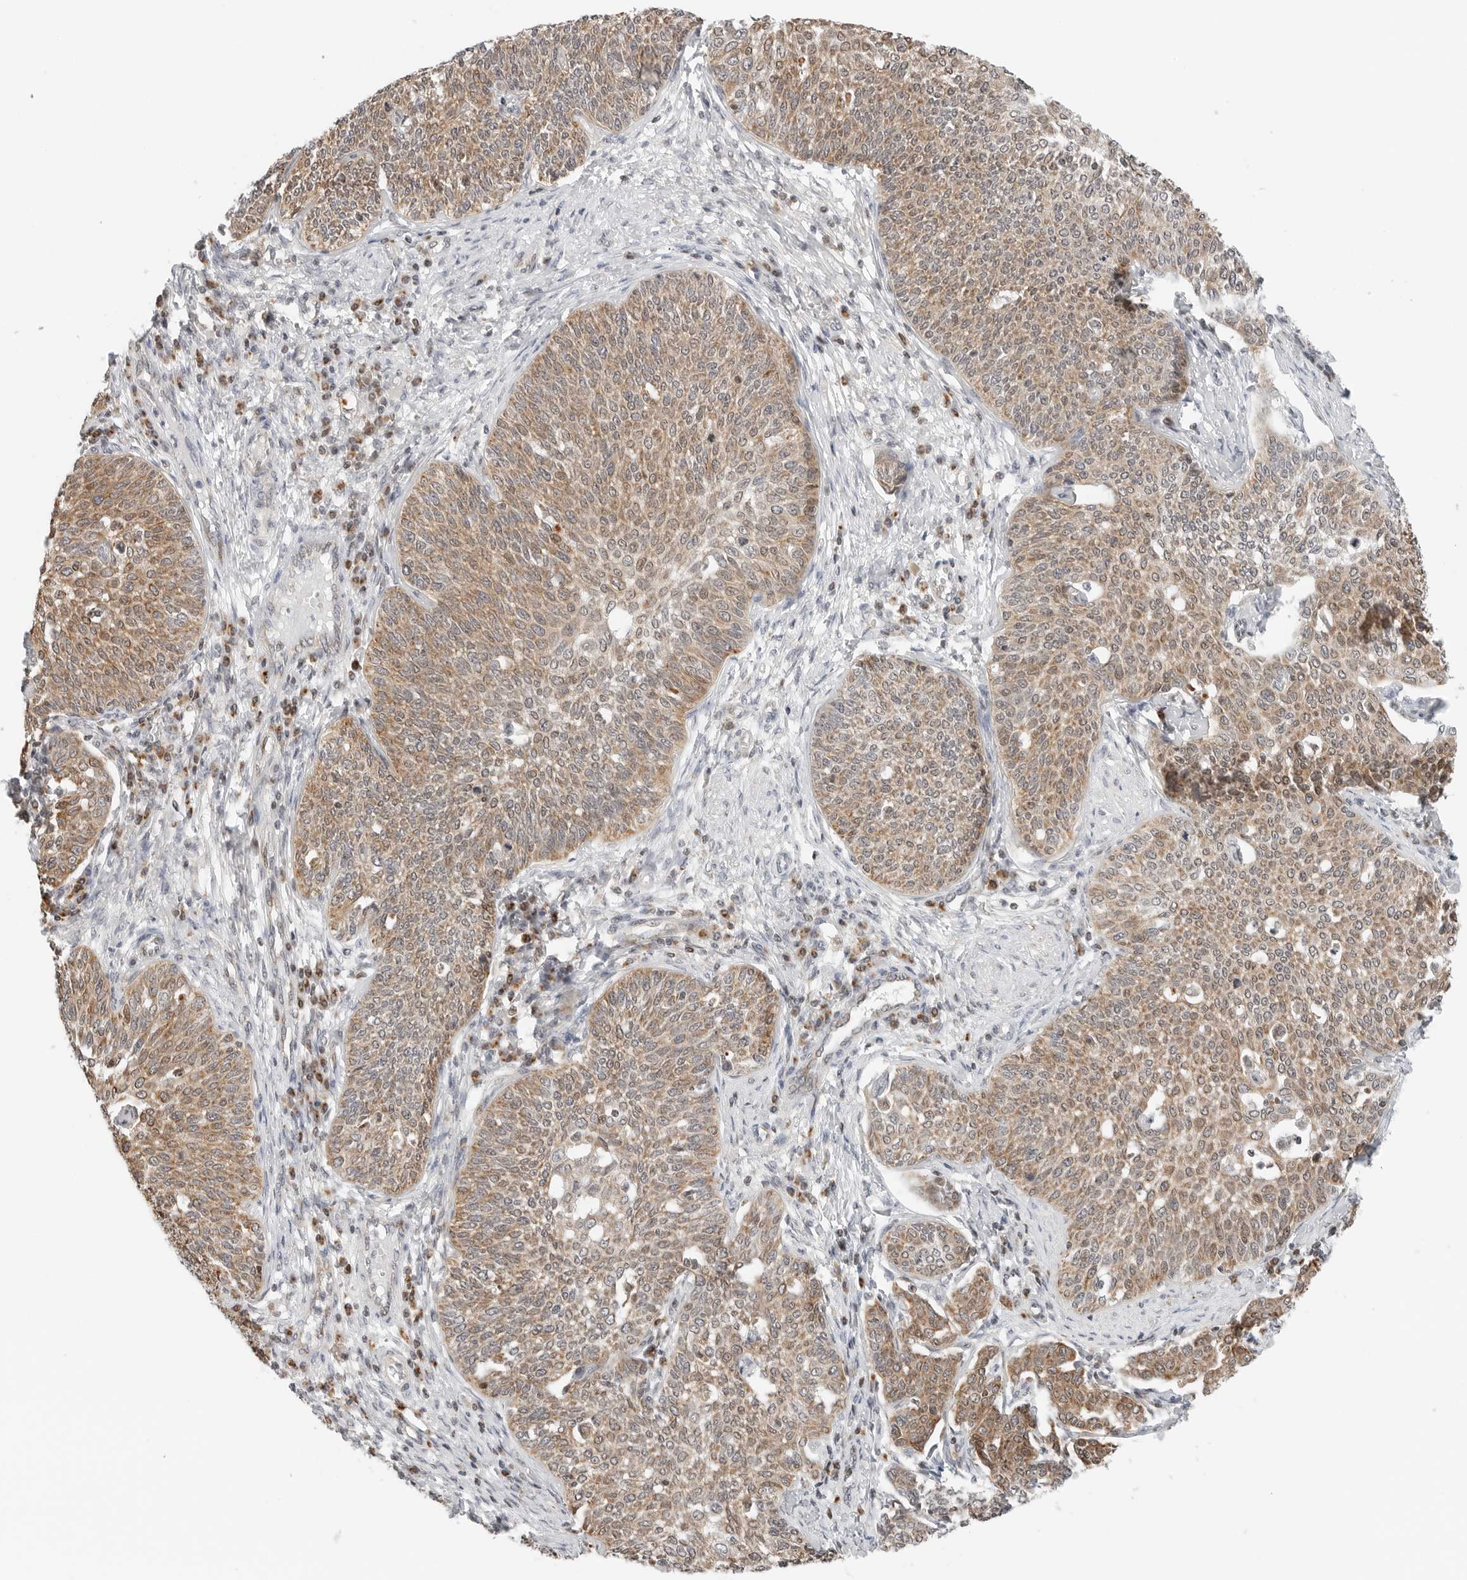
{"staining": {"intensity": "moderate", "quantity": ">75%", "location": "cytoplasmic/membranous"}, "tissue": "cervical cancer", "cell_type": "Tumor cells", "image_type": "cancer", "snomed": [{"axis": "morphology", "description": "Squamous cell carcinoma, NOS"}, {"axis": "topography", "description": "Cervix"}], "caption": "Immunohistochemistry (IHC) micrograph of human cervical squamous cell carcinoma stained for a protein (brown), which demonstrates medium levels of moderate cytoplasmic/membranous expression in about >75% of tumor cells.", "gene": "DYRK4", "patient": {"sex": "female", "age": 34}}